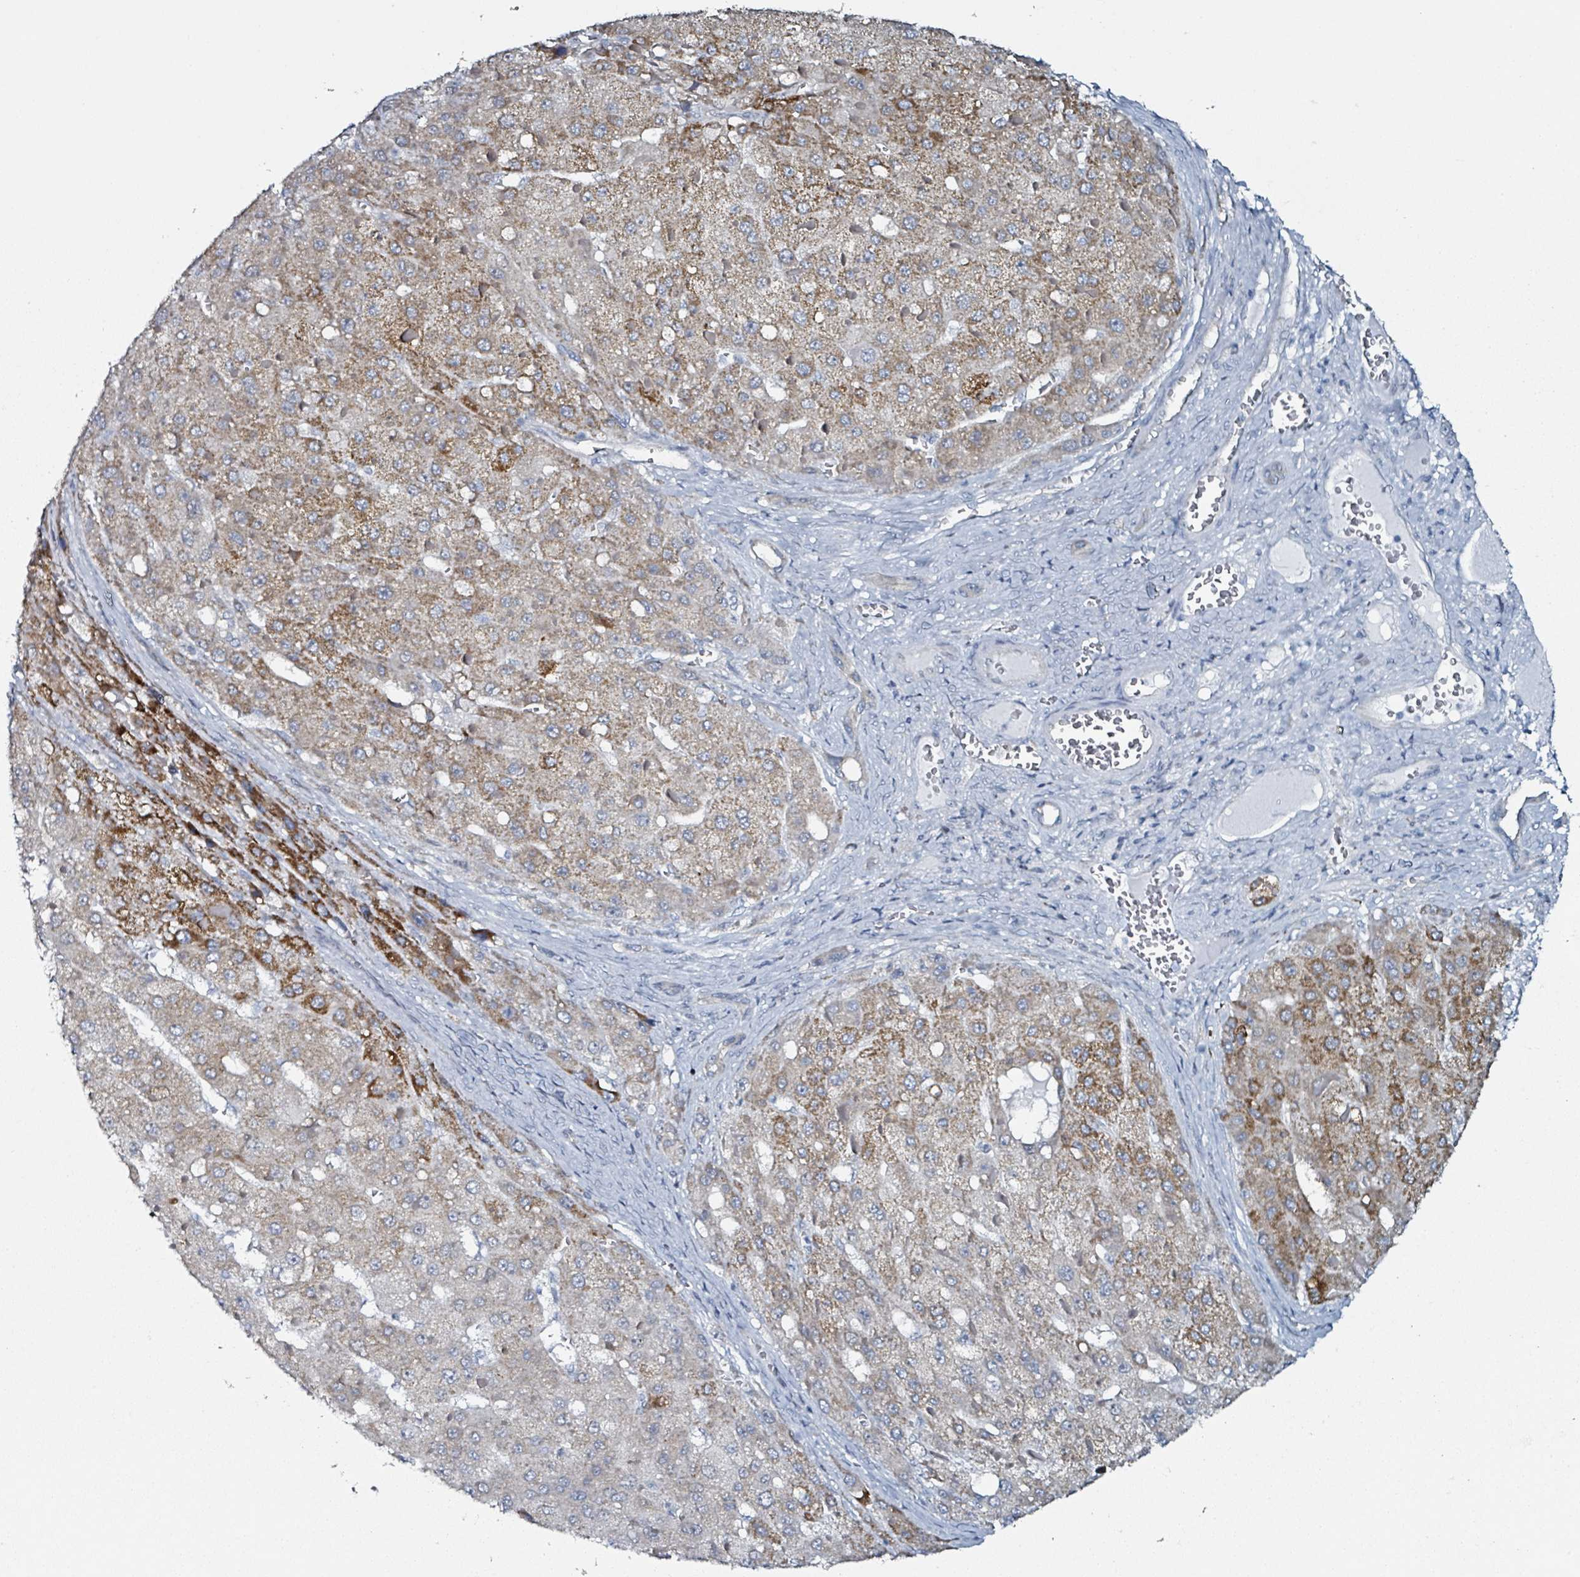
{"staining": {"intensity": "strong", "quantity": "25%-75%", "location": "cytoplasmic/membranous"}, "tissue": "liver cancer", "cell_type": "Tumor cells", "image_type": "cancer", "snomed": [{"axis": "morphology", "description": "Carcinoma, Hepatocellular, NOS"}, {"axis": "topography", "description": "Liver"}], "caption": "Protein staining exhibits strong cytoplasmic/membranous positivity in approximately 25%-75% of tumor cells in liver hepatocellular carcinoma. Immunohistochemistry stains the protein in brown and the nuclei are stained blue.", "gene": "B3GAT3", "patient": {"sex": "female", "age": 73}}